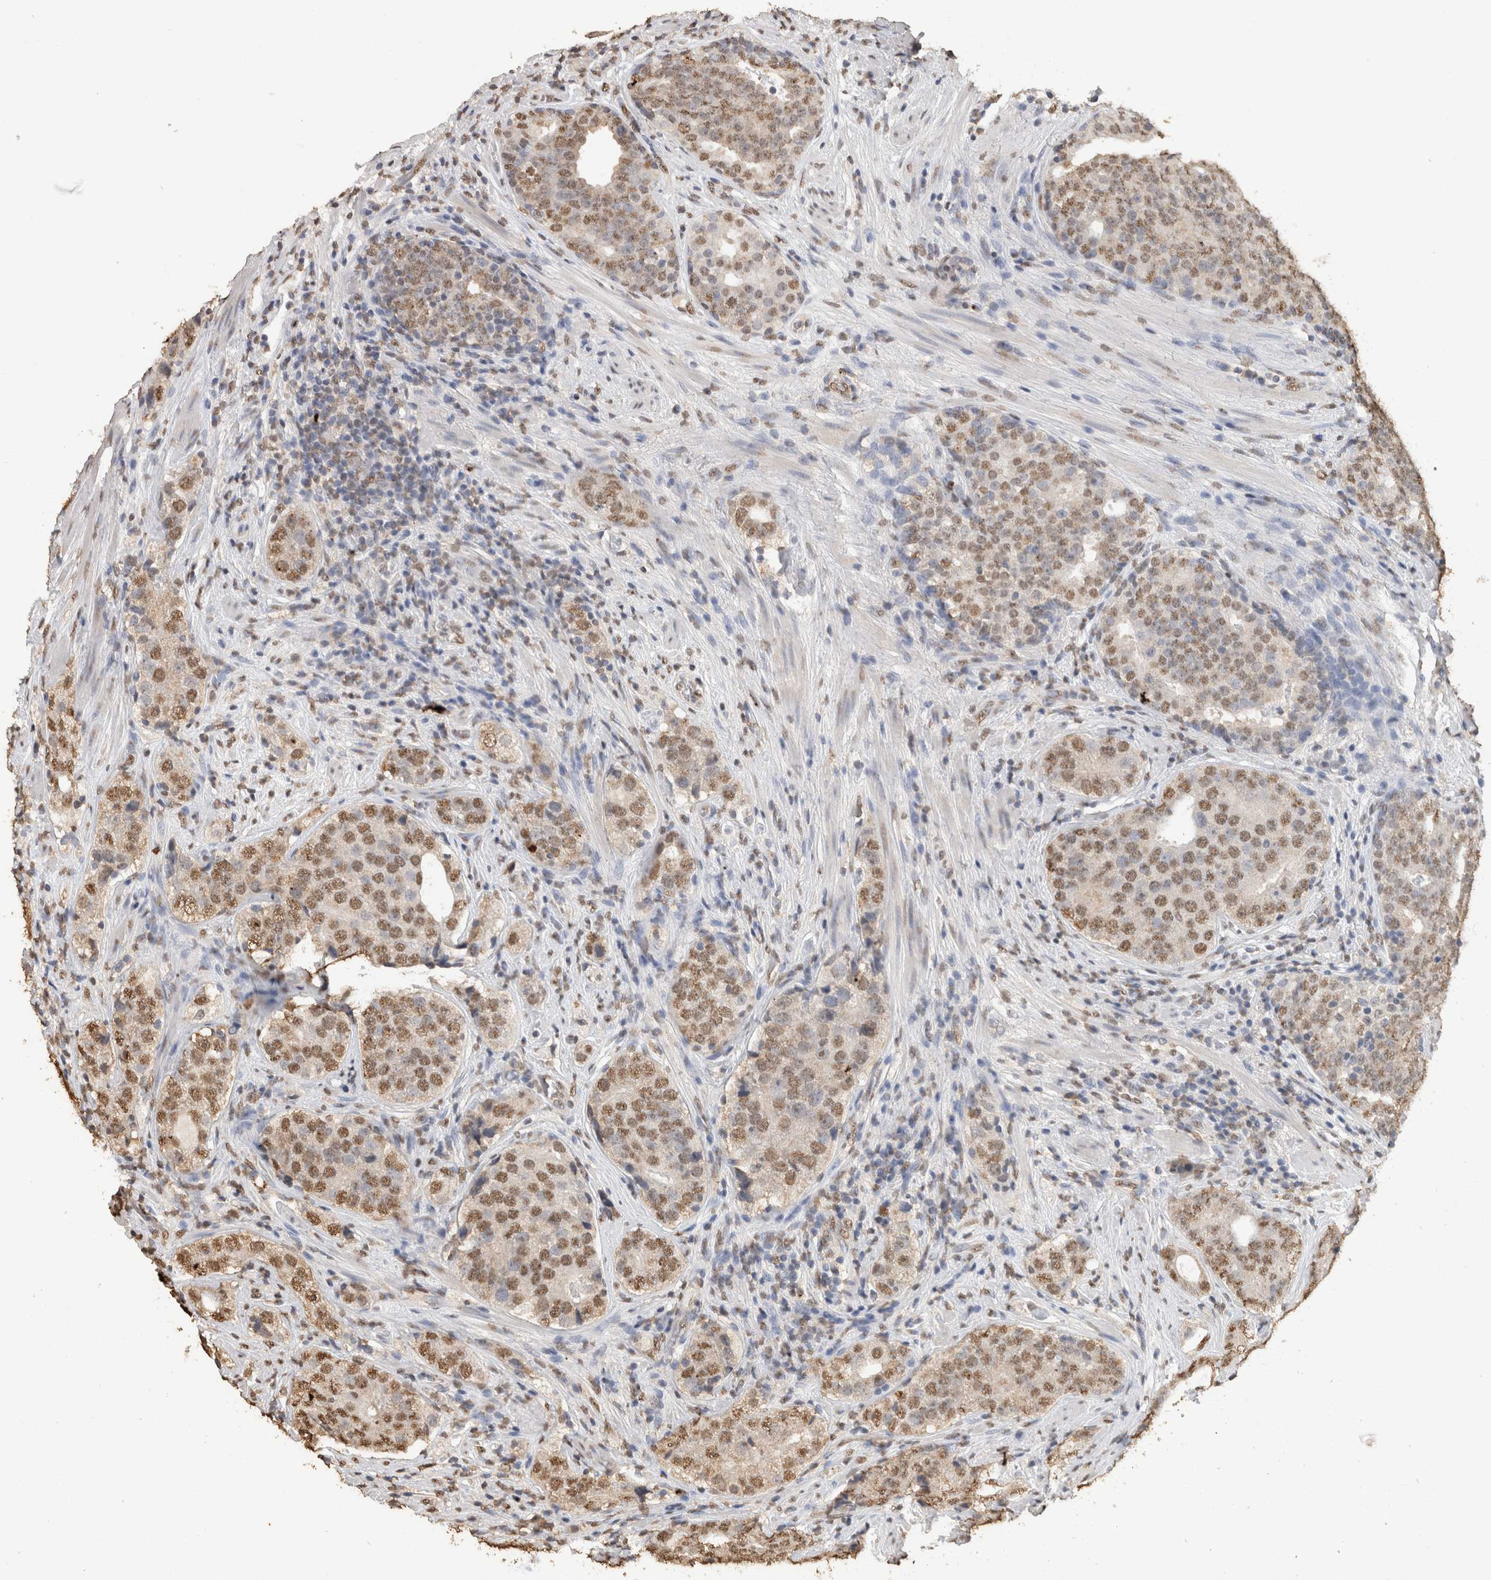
{"staining": {"intensity": "moderate", "quantity": ">75%", "location": "nuclear"}, "tissue": "prostate cancer", "cell_type": "Tumor cells", "image_type": "cancer", "snomed": [{"axis": "morphology", "description": "Adenocarcinoma, High grade"}, {"axis": "topography", "description": "Prostate"}], "caption": "This histopathology image exhibits prostate adenocarcinoma (high-grade) stained with immunohistochemistry (IHC) to label a protein in brown. The nuclear of tumor cells show moderate positivity for the protein. Nuclei are counter-stained blue.", "gene": "HAND2", "patient": {"sex": "male", "age": 56}}